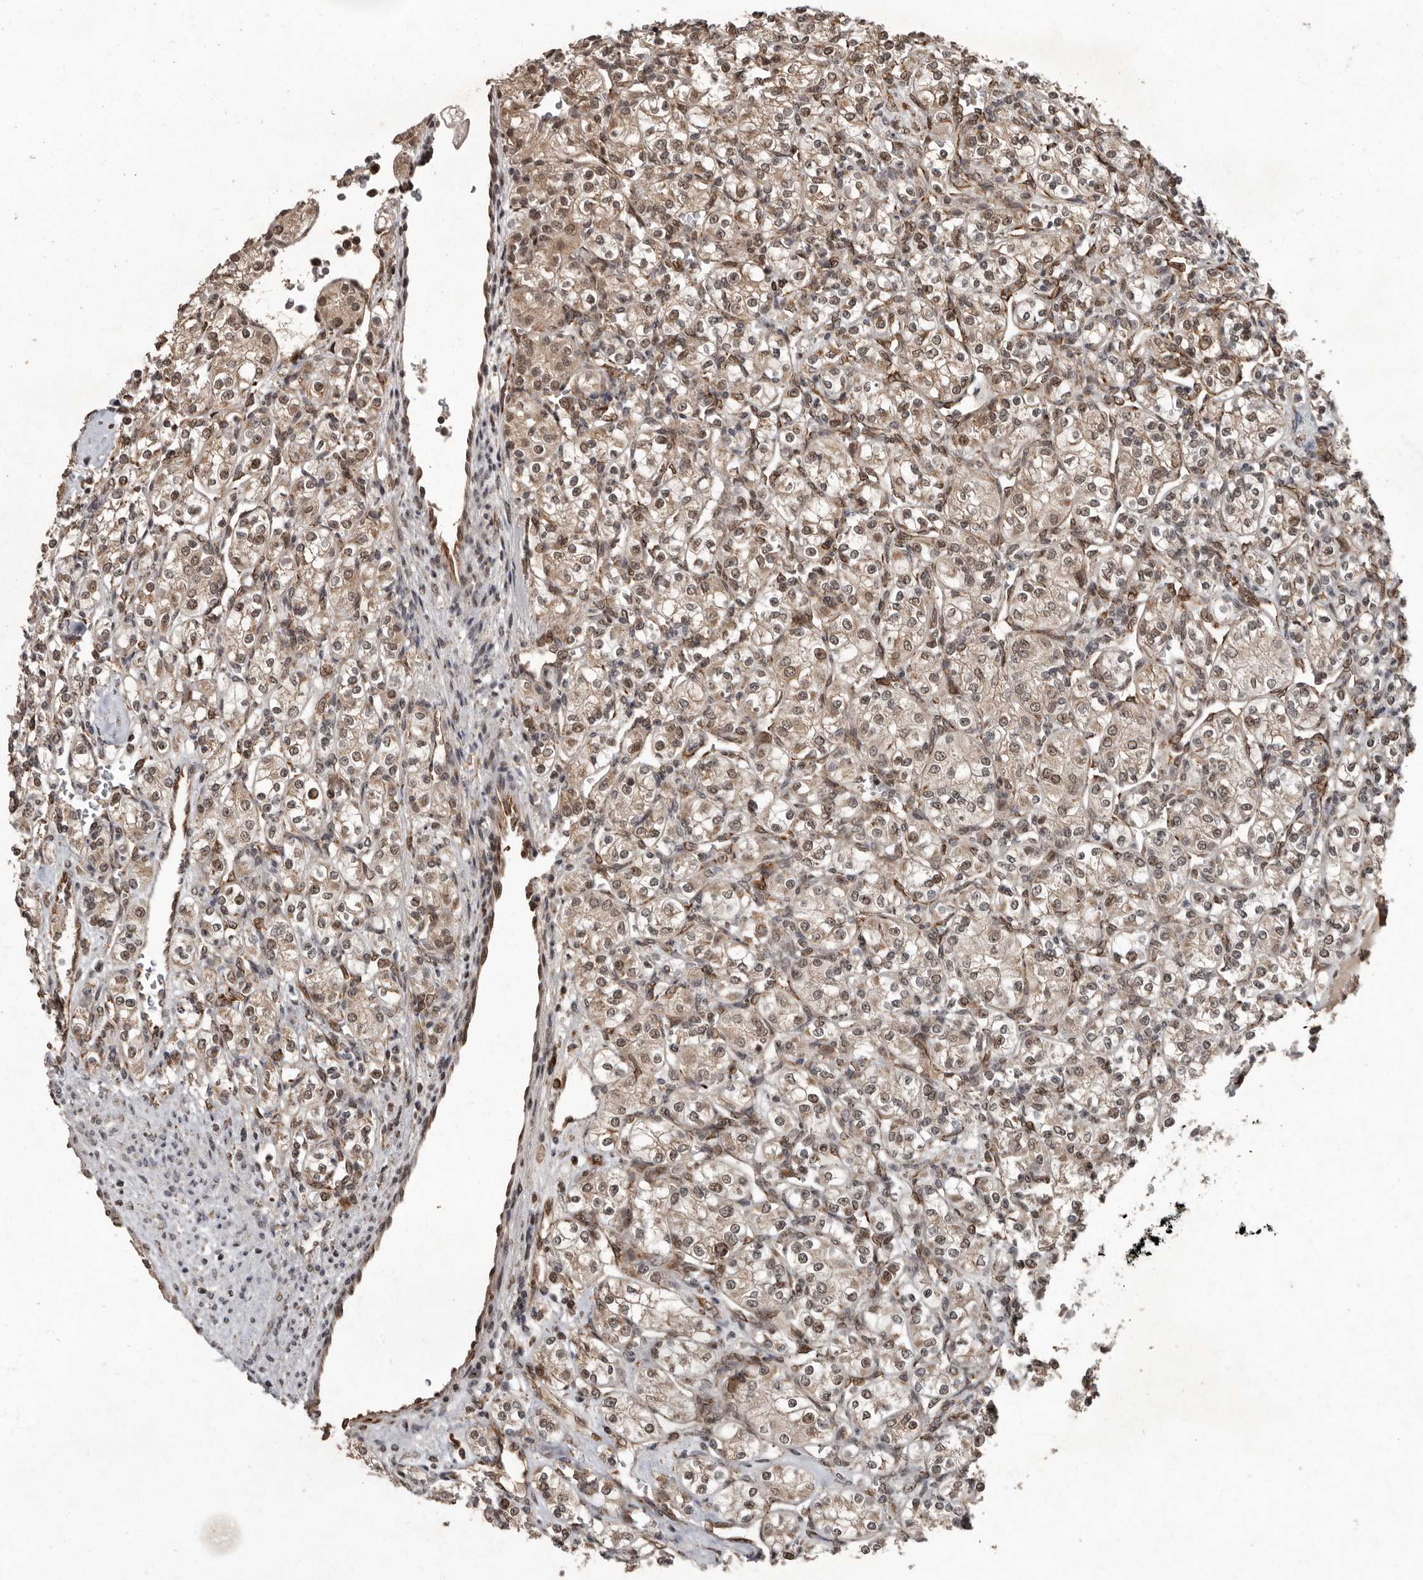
{"staining": {"intensity": "weak", "quantity": ">75%", "location": "cytoplasmic/membranous,nuclear"}, "tissue": "renal cancer", "cell_type": "Tumor cells", "image_type": "cancer", "snomed": [{"axis": "morphology", "description": "Adenocarcinoma, NOS"}, {"axis": "topography", "description": "Kidney"}], "caption": "DAB (3,3'-diaminobenzidine) immunohistochemical staining of renal adenocarcinoma reveals weak cytoplasmic/membranous and nuclear protein staining in approximately >75% of tumor cells.", "gene": "LRGUK", "patient": {"sex": "male", "age": 77}}